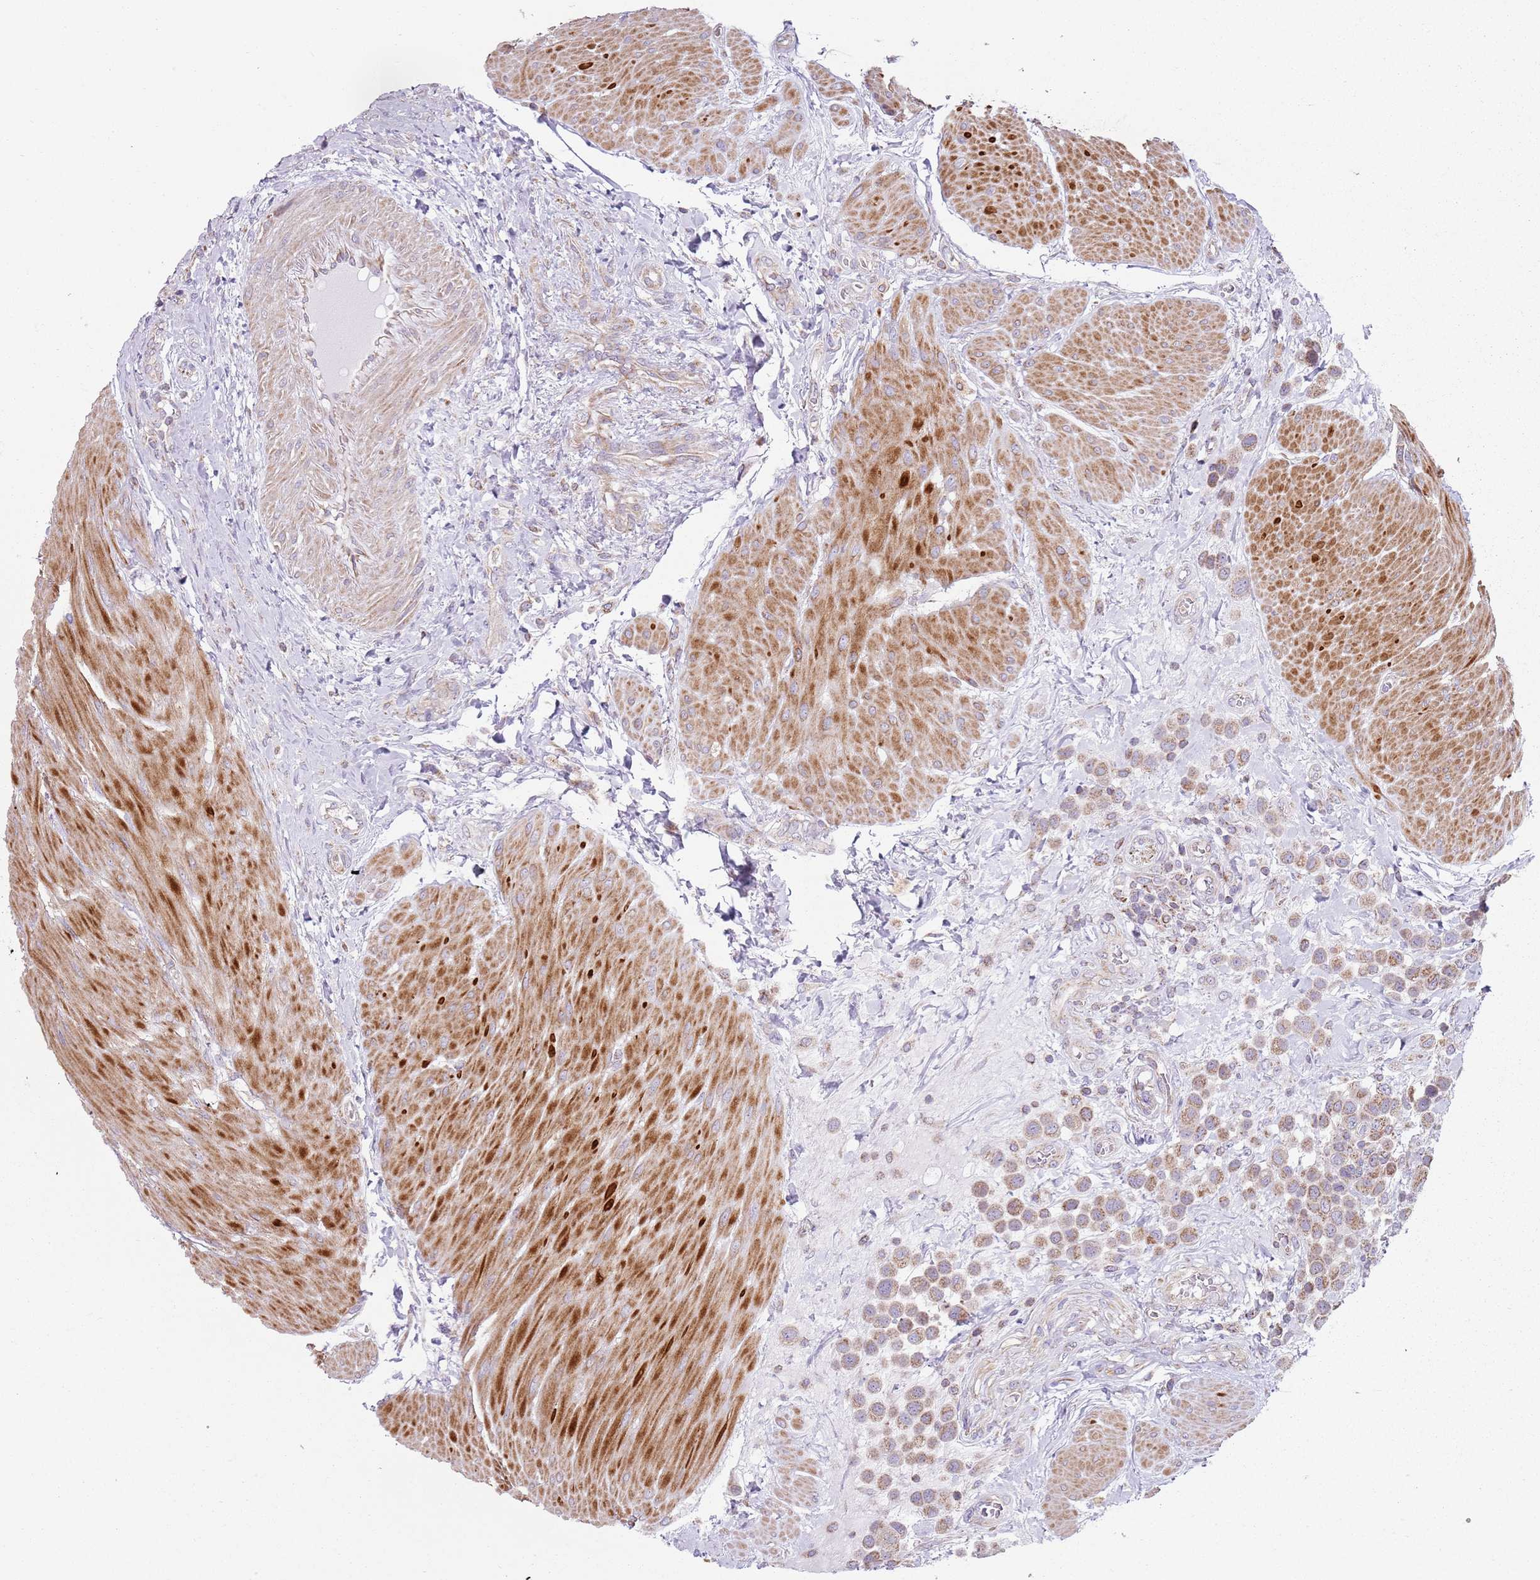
{"staining": {"intensity": "moderate", "quantity": "25%-75%", "location": "cytoplasmic/membranous"}, "tissue": "urothelial cancer", "cell_type": "Tumor cells", "image_type": "cancer", "snomed": [{"axis": "morphology", "description": "Urothelial carcinoma, High grade"}, {"axis": "topography", "description": "Urinary bladder"}], "caption": "High-power microscopy captured an immunohistochemistry (IHC) histopathology image of urothelial carcinoma (high-grade), revealing moderate cytoplasmic/membranous expression in approximately 25%-75% of tumor cells.", "gene": "GAS8", "patient": {"sex": "male", "age": 50}}